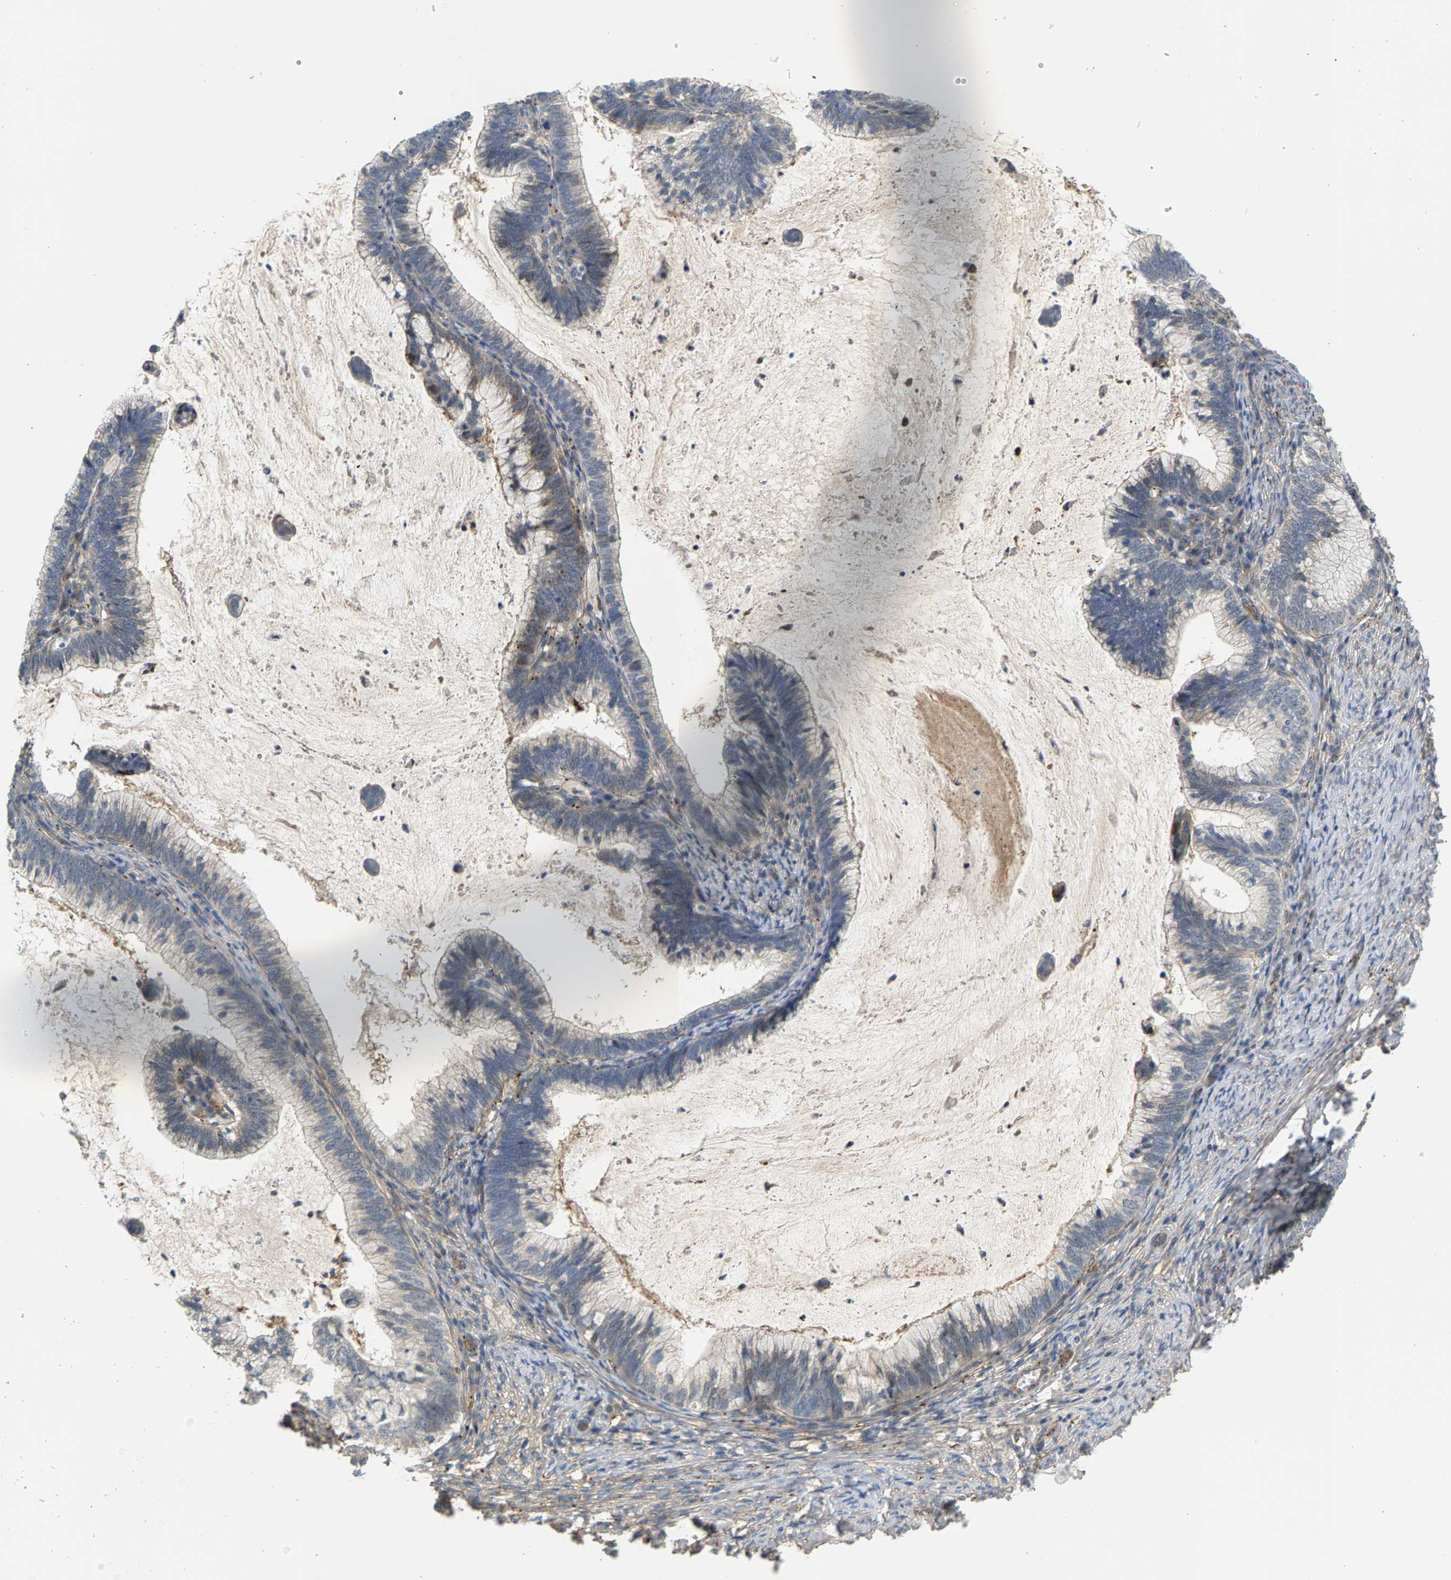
{"staining": {"intensity": "weak", "quantity": "<25%", "location": "cytoplasmic/membranous"}, "tissue": "cervical cancer", "cell_type": "Tumor cells", "image_type": "cancer", "snomed": [{"axis": "morphology", "description": "Adenocarcinoma, NOS"}, {"axis": "topography", "description": "Cervix"}], "caption": "A photomicrograph of cervical cancer stained for a protein displays no brown staining in tumor cells.", "gene": "KRTAP27-1", "patient": {"sex": "female", "age": 36}}